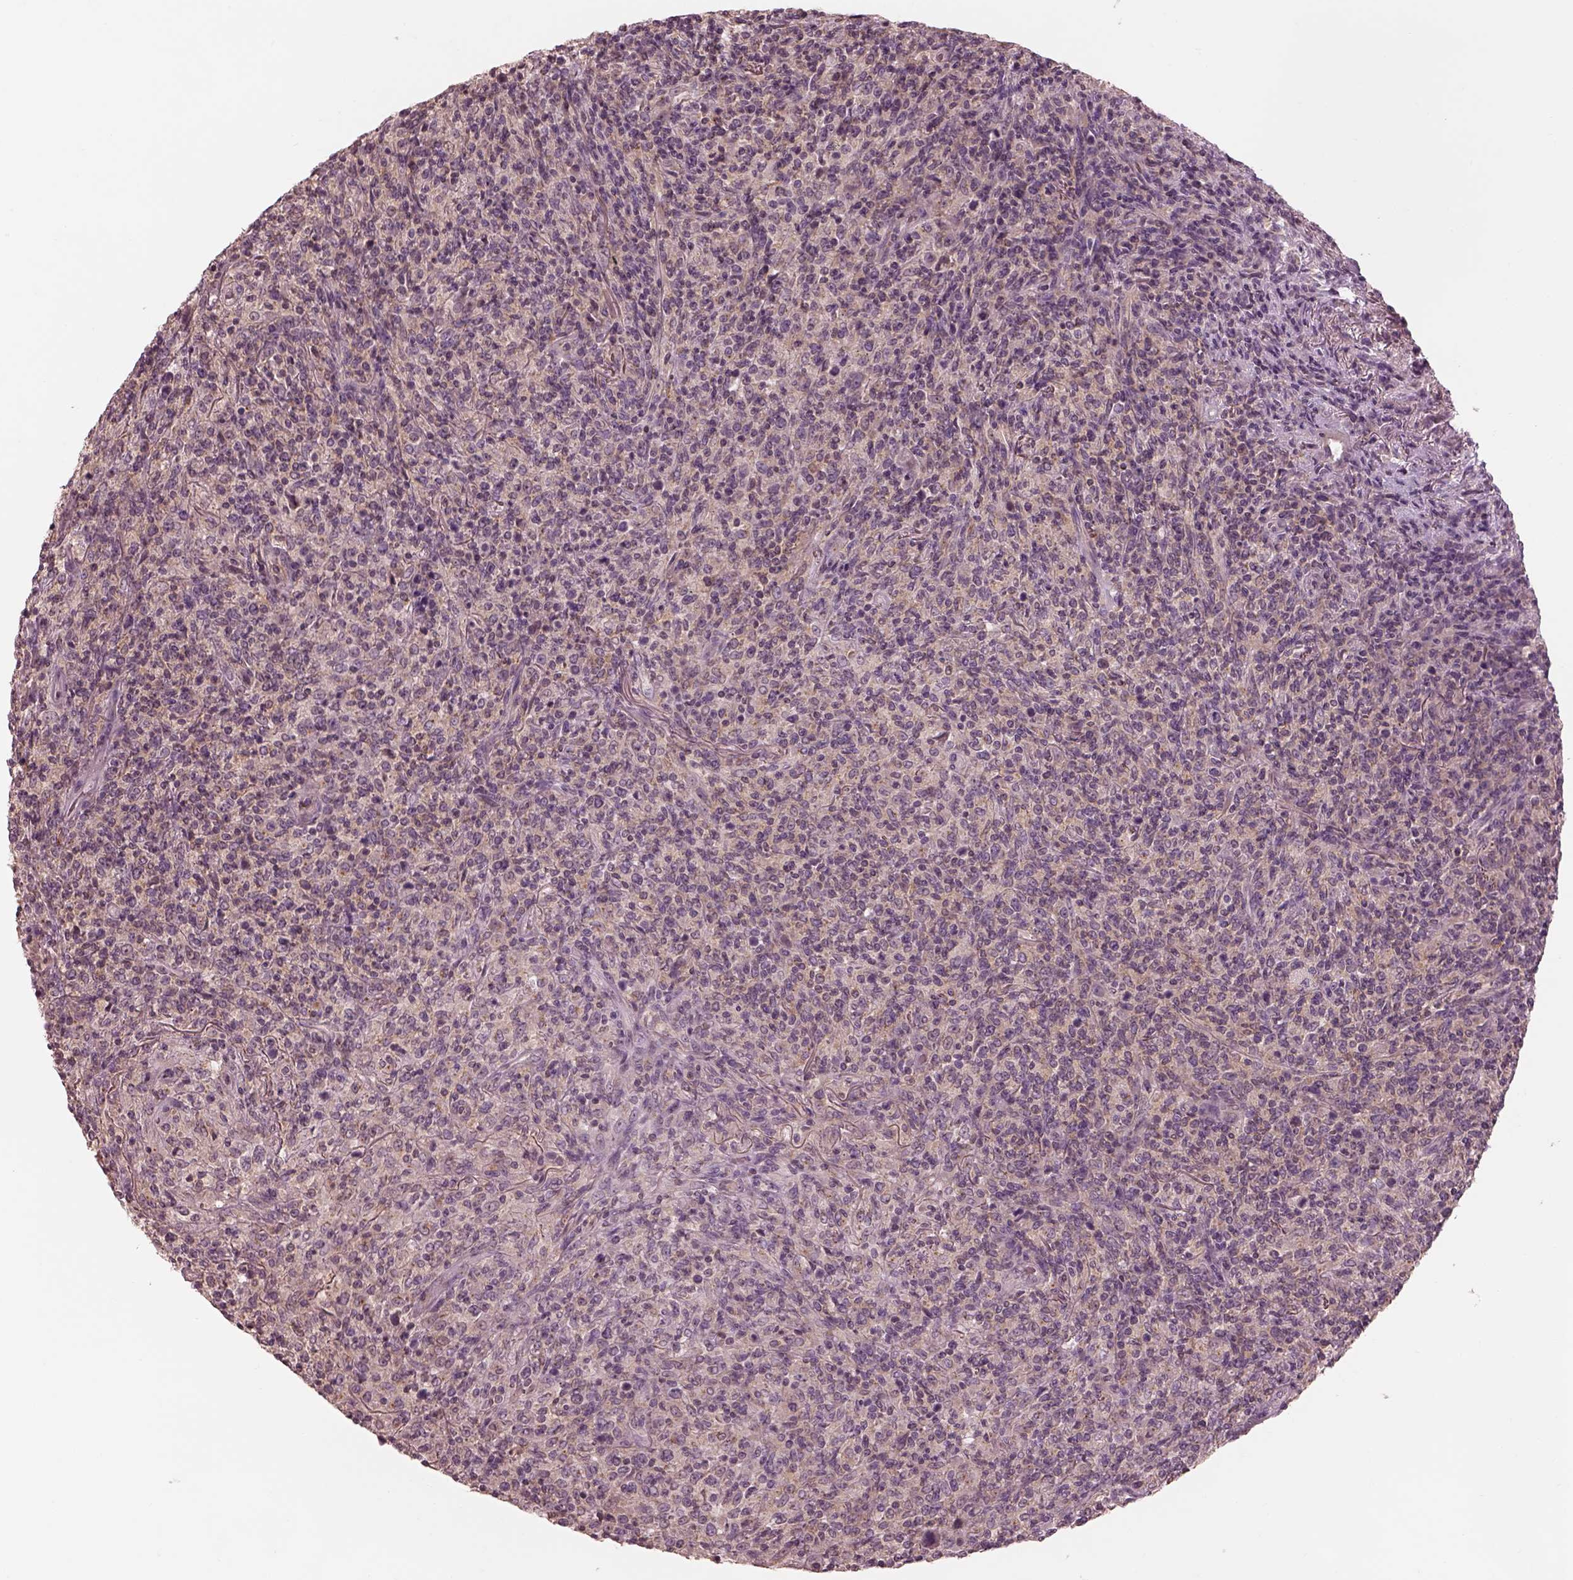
{"staining": {"intensity": "negative", "quantity": "none", "location": "none"}, "tissue": "lymphoma", "cell_type": "Tumor cells", "image_type": "cancer", "snomed": [{"axis": "morphology", "description": "Malignant lymphoma, non-Hodgkin's type, High grade"}, {"axis": "topography", "description": "Lung"}], "caption": "IHC histopathology image of neoplastic tissue: high-grade malignant lymphoma, non-Hodgkin's type stained with DAB displays no significant protein positivity in tumor cells. (IHC, brightfield microscopy, high magnification).", "gene": "PRKACG", "patient": {"sex": "male", "age": 79}}